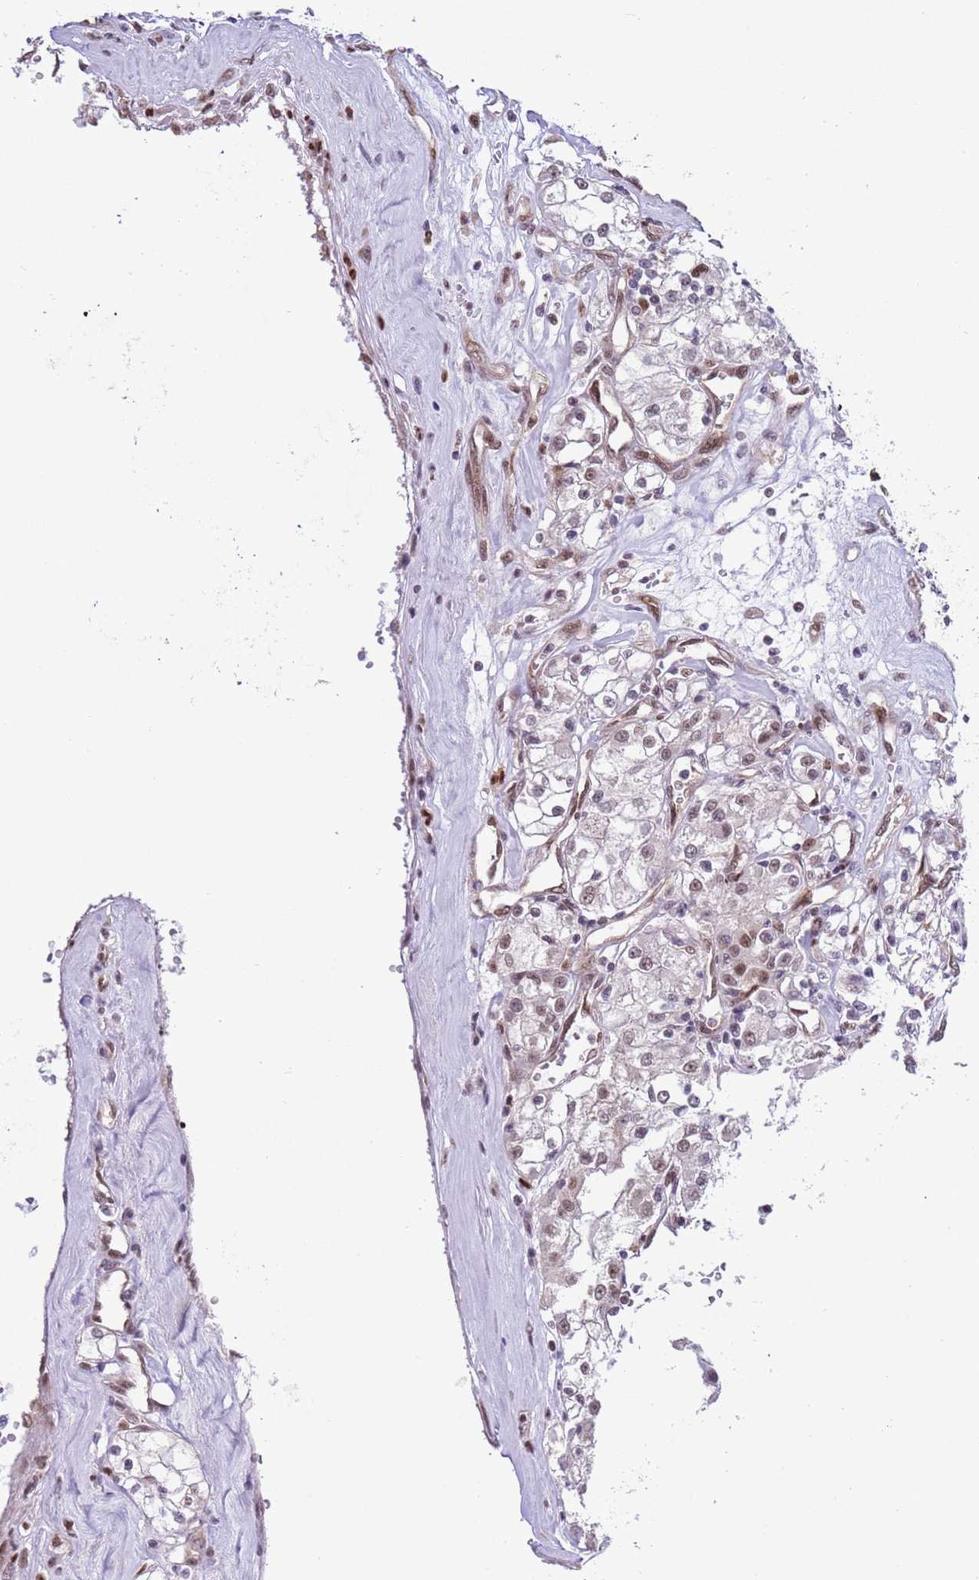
{"staining": {"intensity": "weak", "quantity": "<25%", "location": "nuclear"}, "tissue": "renal cancer", "cell_type": "Tumor cells", "image_type": "cancer", "snomed": [{"axis": "morphology", "description": "Adenocarcinoma, NOS"}, {"axis": "topography", "description": "Kidney"}], "caption": "This is a photomicrograph of IHC staining of renal adenocarcinoma, which shows no positivity in tumor cells.", "gene": "PRPF6", "patient": {"sex": "female", "age": 59}}